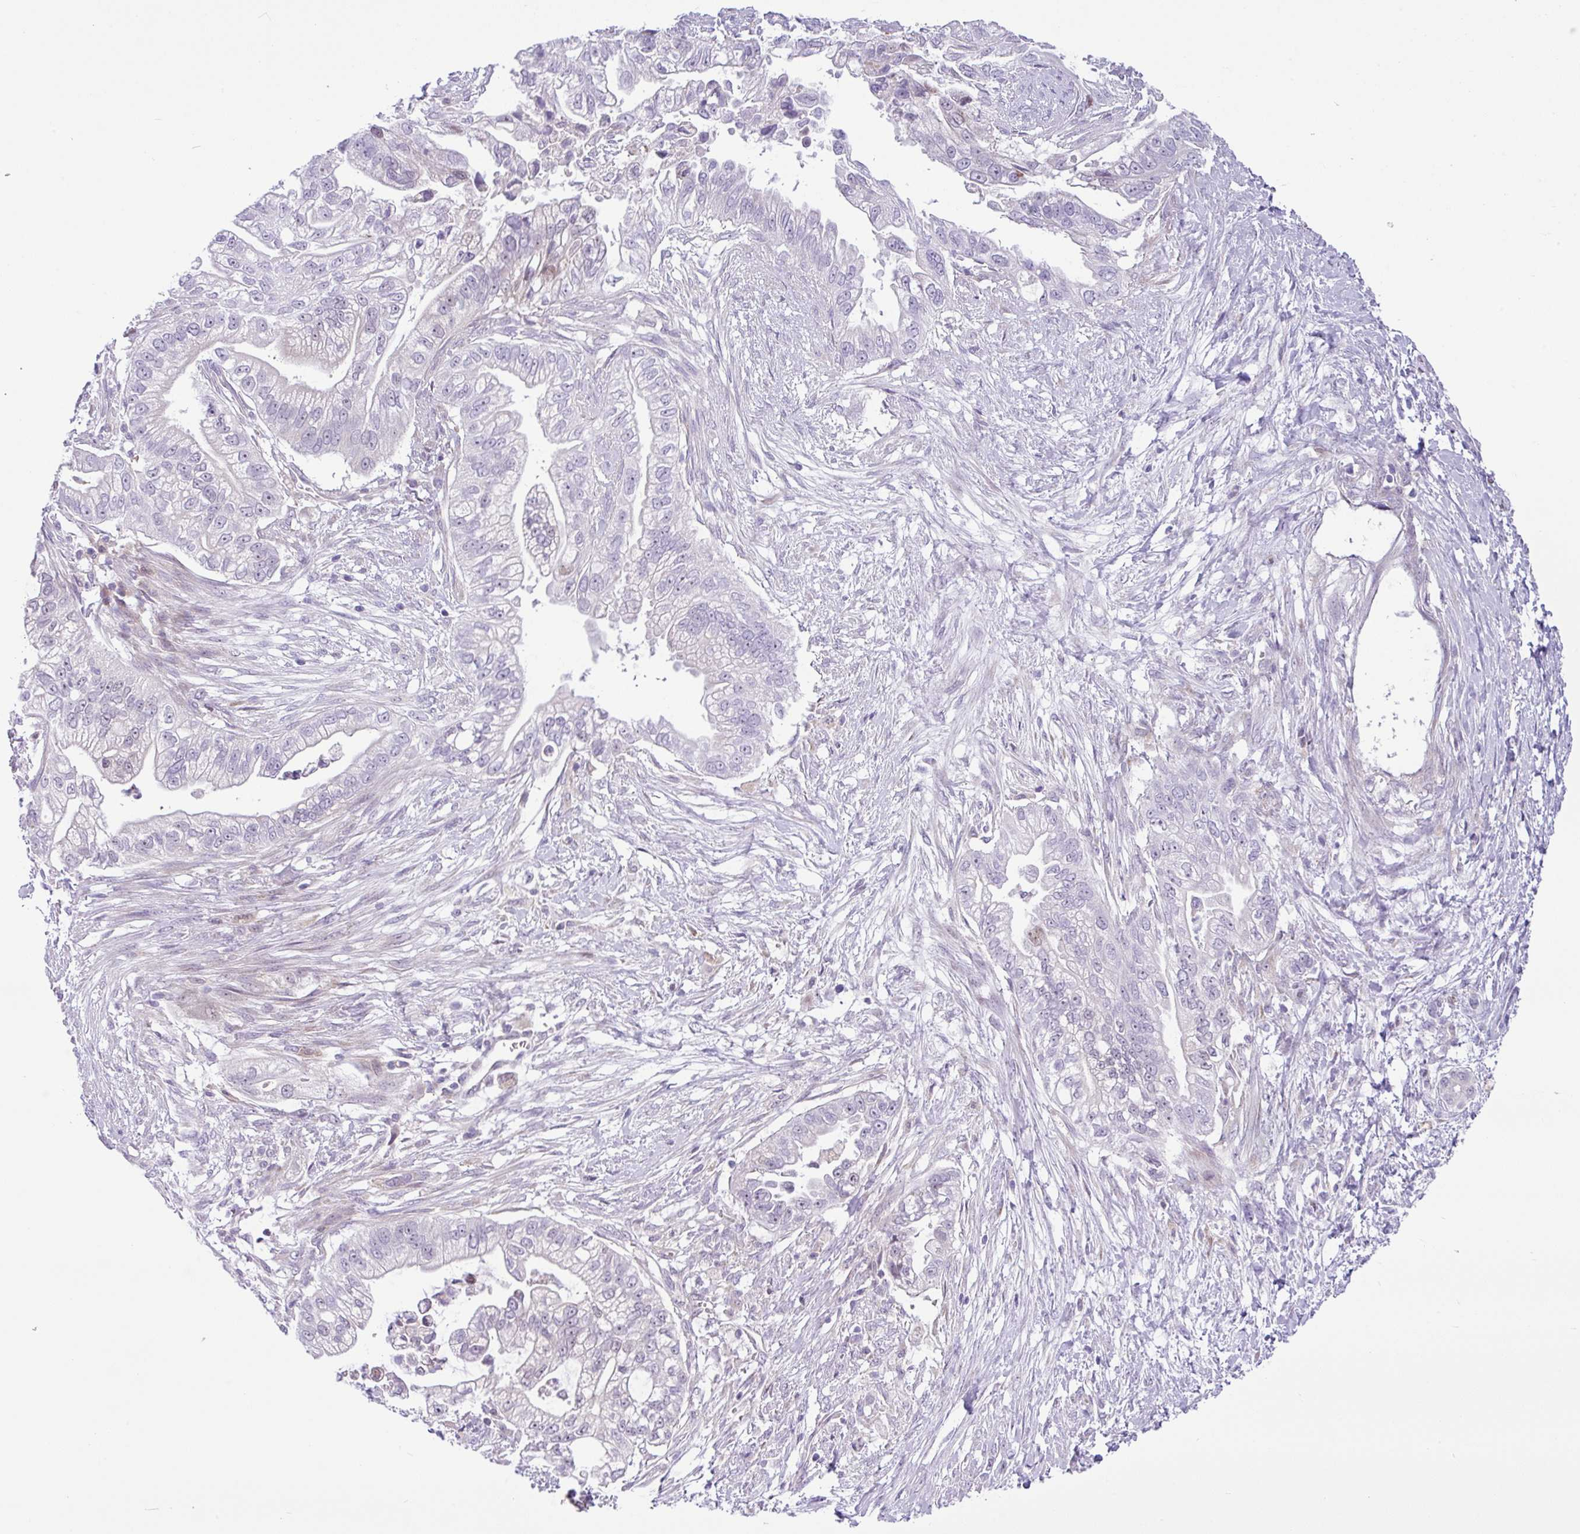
{"staining": {"intensity": "negative", "quantity": "none", "location": "none"}, "tissue": "pancreatic cancer", "cell_type": "Tumor cells", "image_type": "cancer", "snomed": [{"axis": "morphology", "description": "Adenocarcinoma, NOS"}, {"axis": "topography", "description": "Pancreas"}], "caption": "Protein analysis of pancreatic cancer shows no significant expression in tumor cells.", "gene": "NDUFB2", "patient": {"sex": "male", "age": 70}}